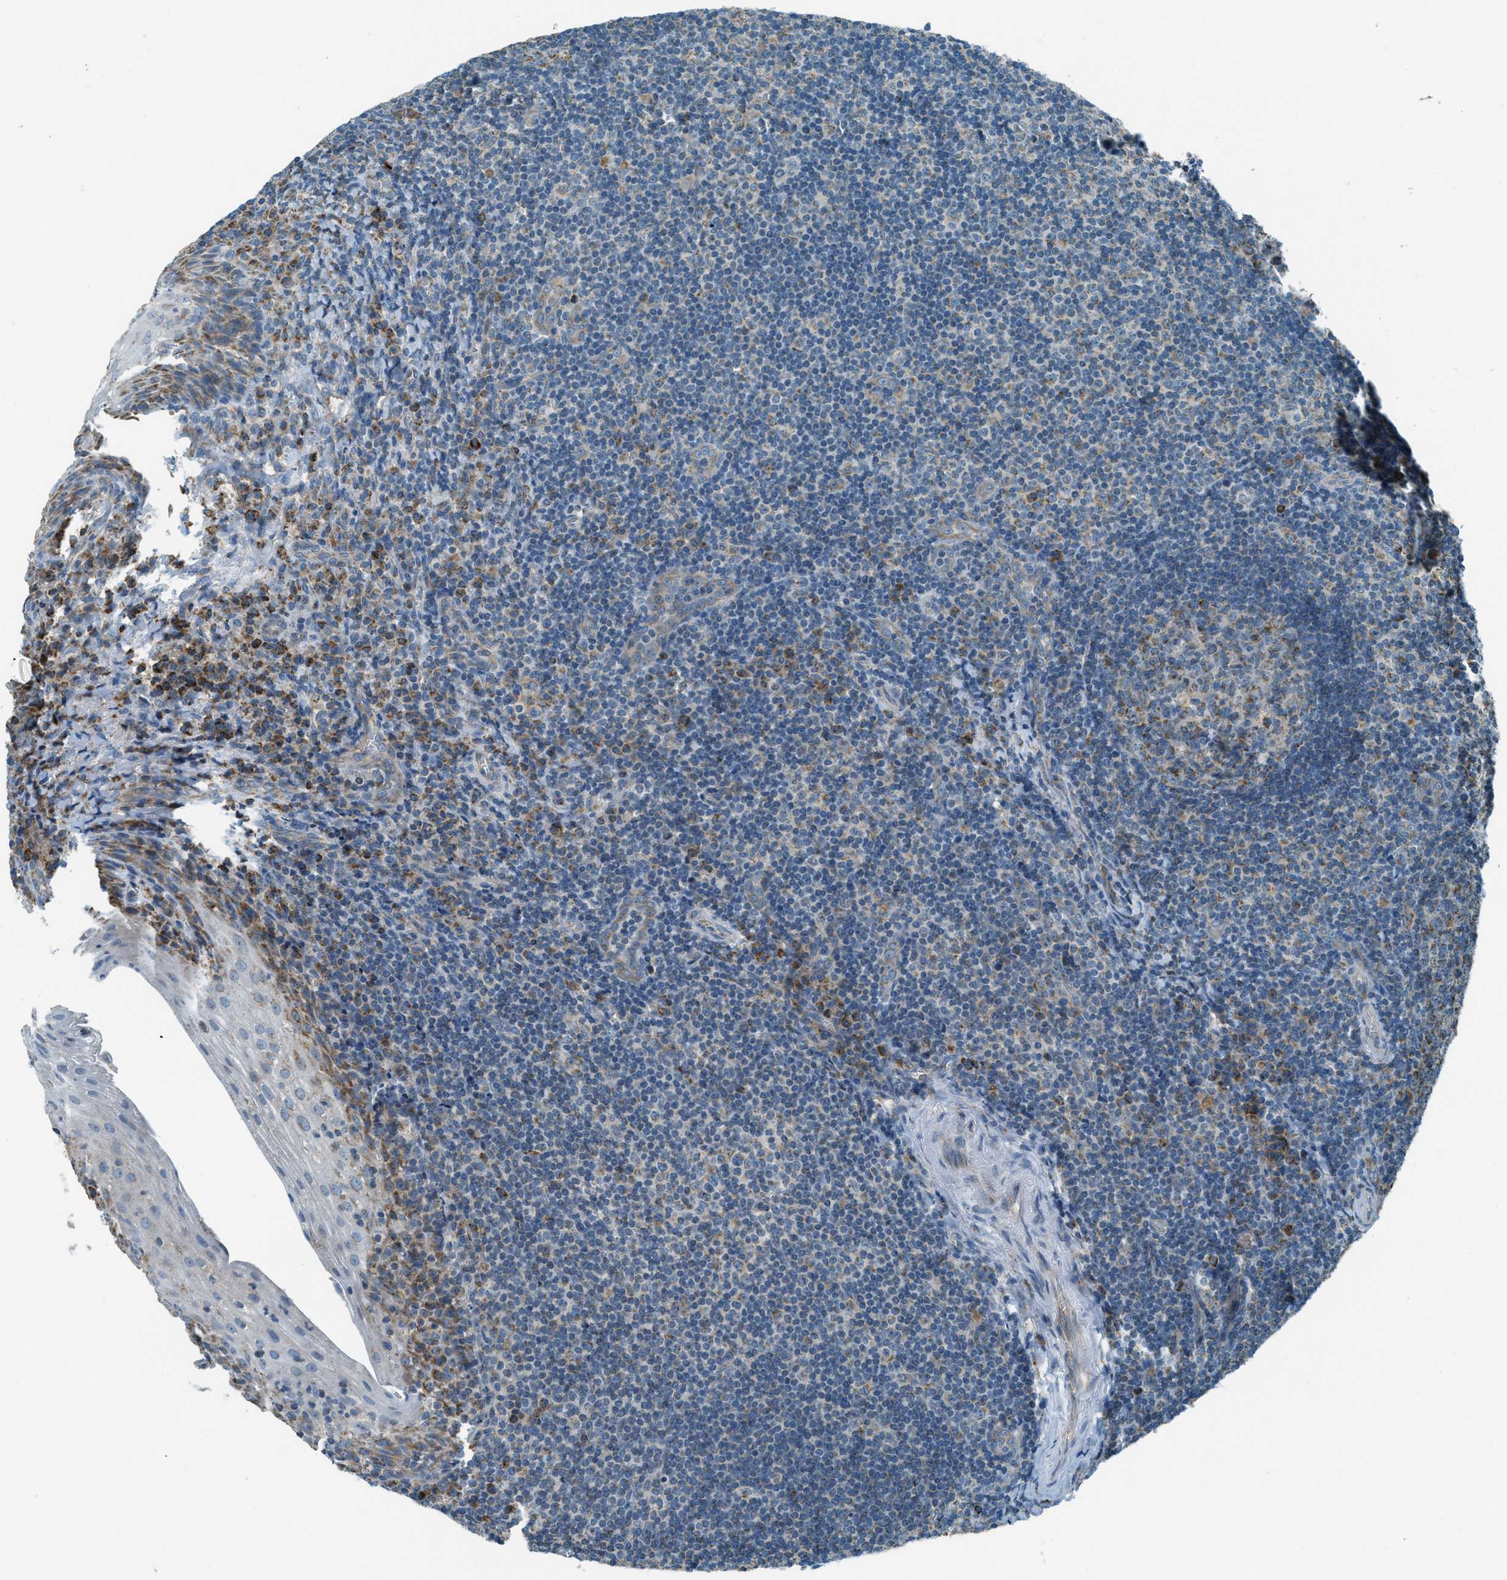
{"staining": {"intensity": "moderate", "quantity": "25%-75%", "location": "cytoplasmic/membranous"}, "tissue": "tonsil", "cell_type": "Germinal center cells", "image_type": "normal", "snomed": [{"axis": "morphology", "description": "Normal tissue, NOS"}, {"axis": "topography", "description": "Tonsil"}], "caption": "Immunohistochemistry image of normal tonsil: tonsil stained using immunohistochemistry (IHC) reveals medium levels of moderate protein expression localized specifically in the cytoplasmic/membranous of germinal center cells, appearing as a cytoplasmic/membranous brown color.", "gene": "CHST15", "patient": {"sex": "male", "age": 37}}